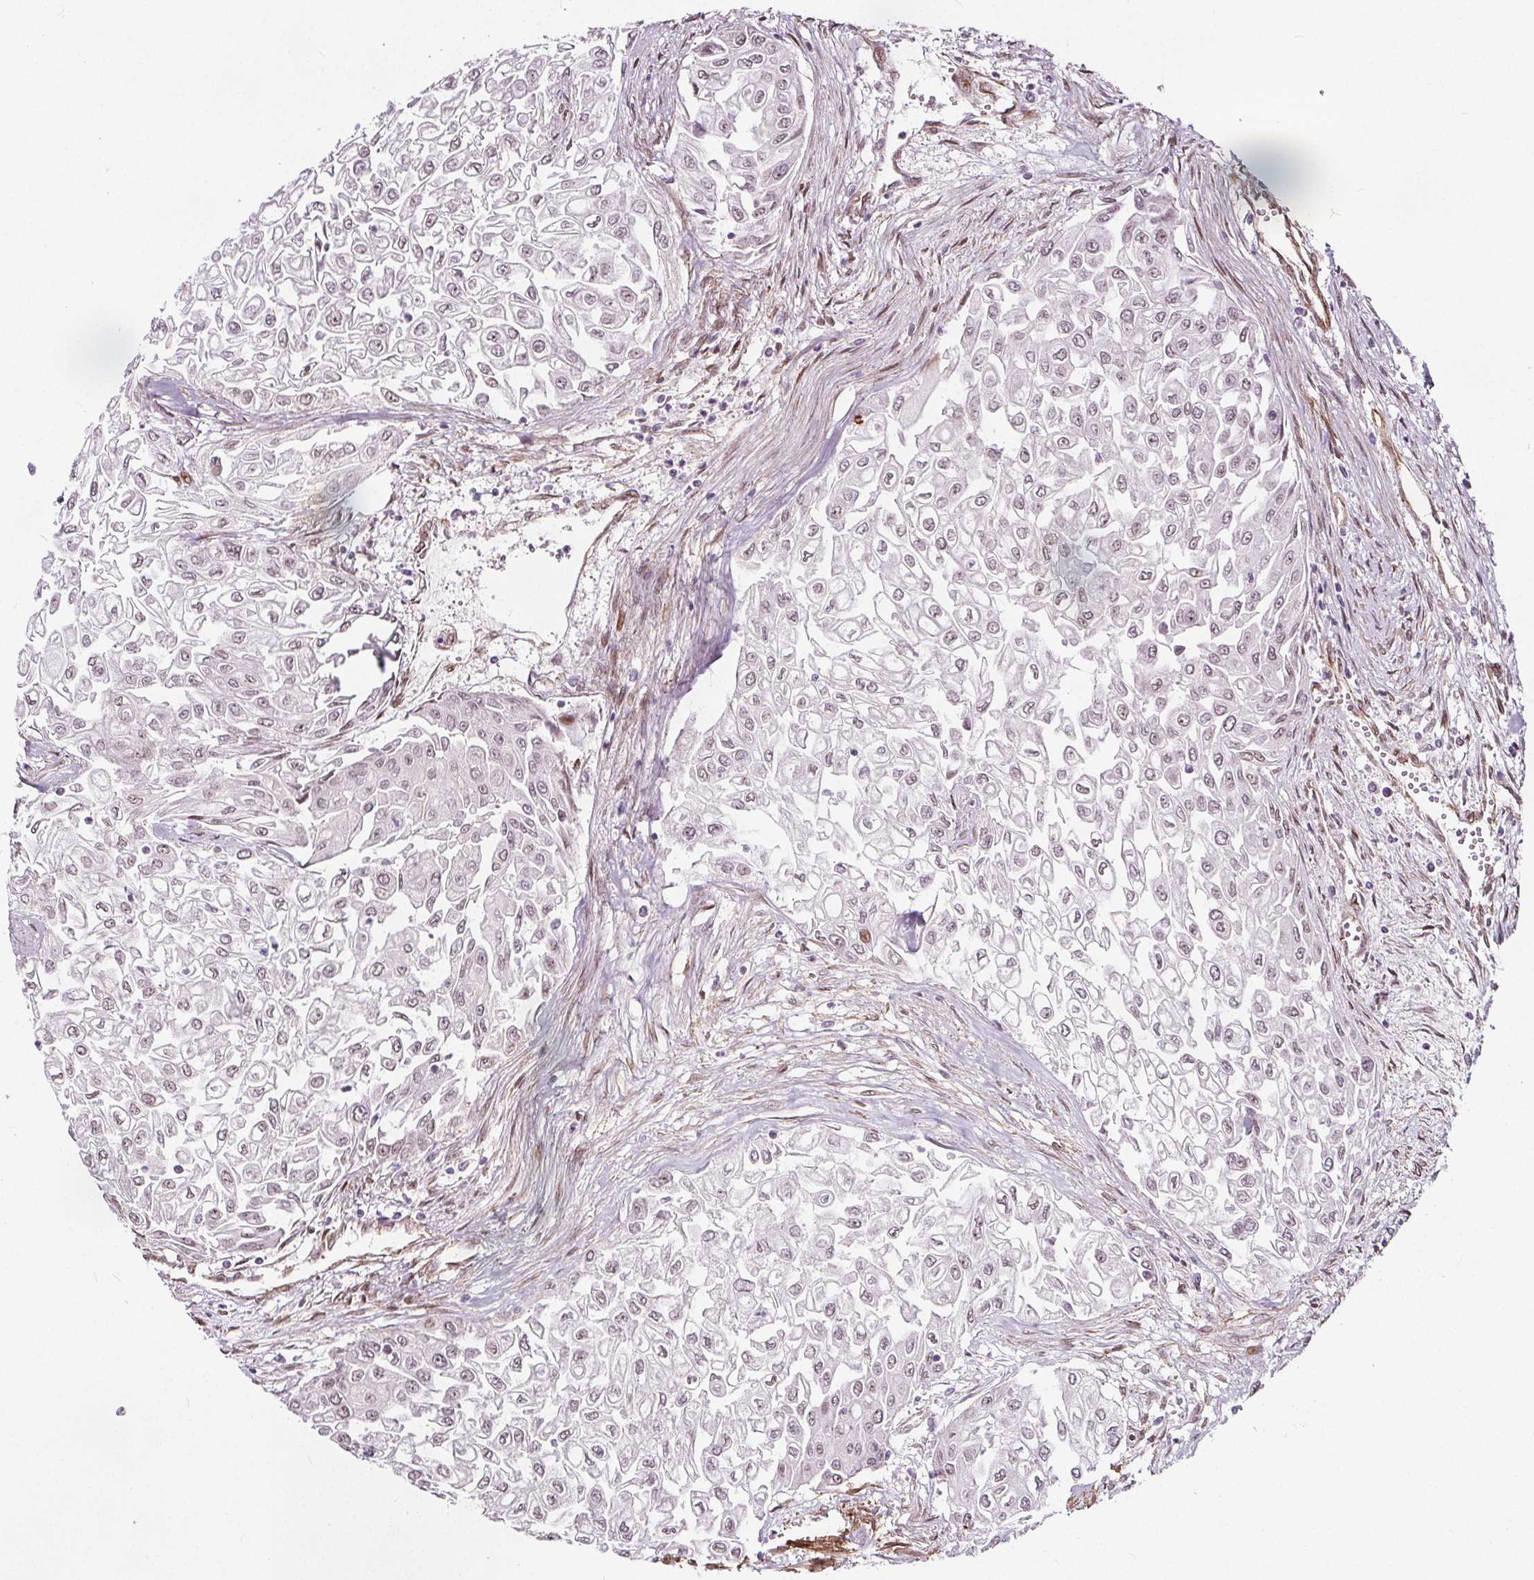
{"staining": {"intensity": "weak", "quantity": "25%-75%", "location": "nuclear"}, "tissue": "urothelial cancer", "cell_type": "Tumor cells", "image_type": "cancer", "snomed": [{"axis": "morphology", "description": "Urothelial carcinoma, High grade"}, {"axis": "topography", "description": "Urinary bladder"}], "caption": "High-power microscopy captured an immunohistochemistry (IHC) photomicrograph of urothelial cancer, revealing weak nuclear expression in about 25%-75% of tumor cells. (IHC, brightfield microscopy, high magnification).", "gene": "HAS1", "patient": {"sex": "male", "age": 62}}